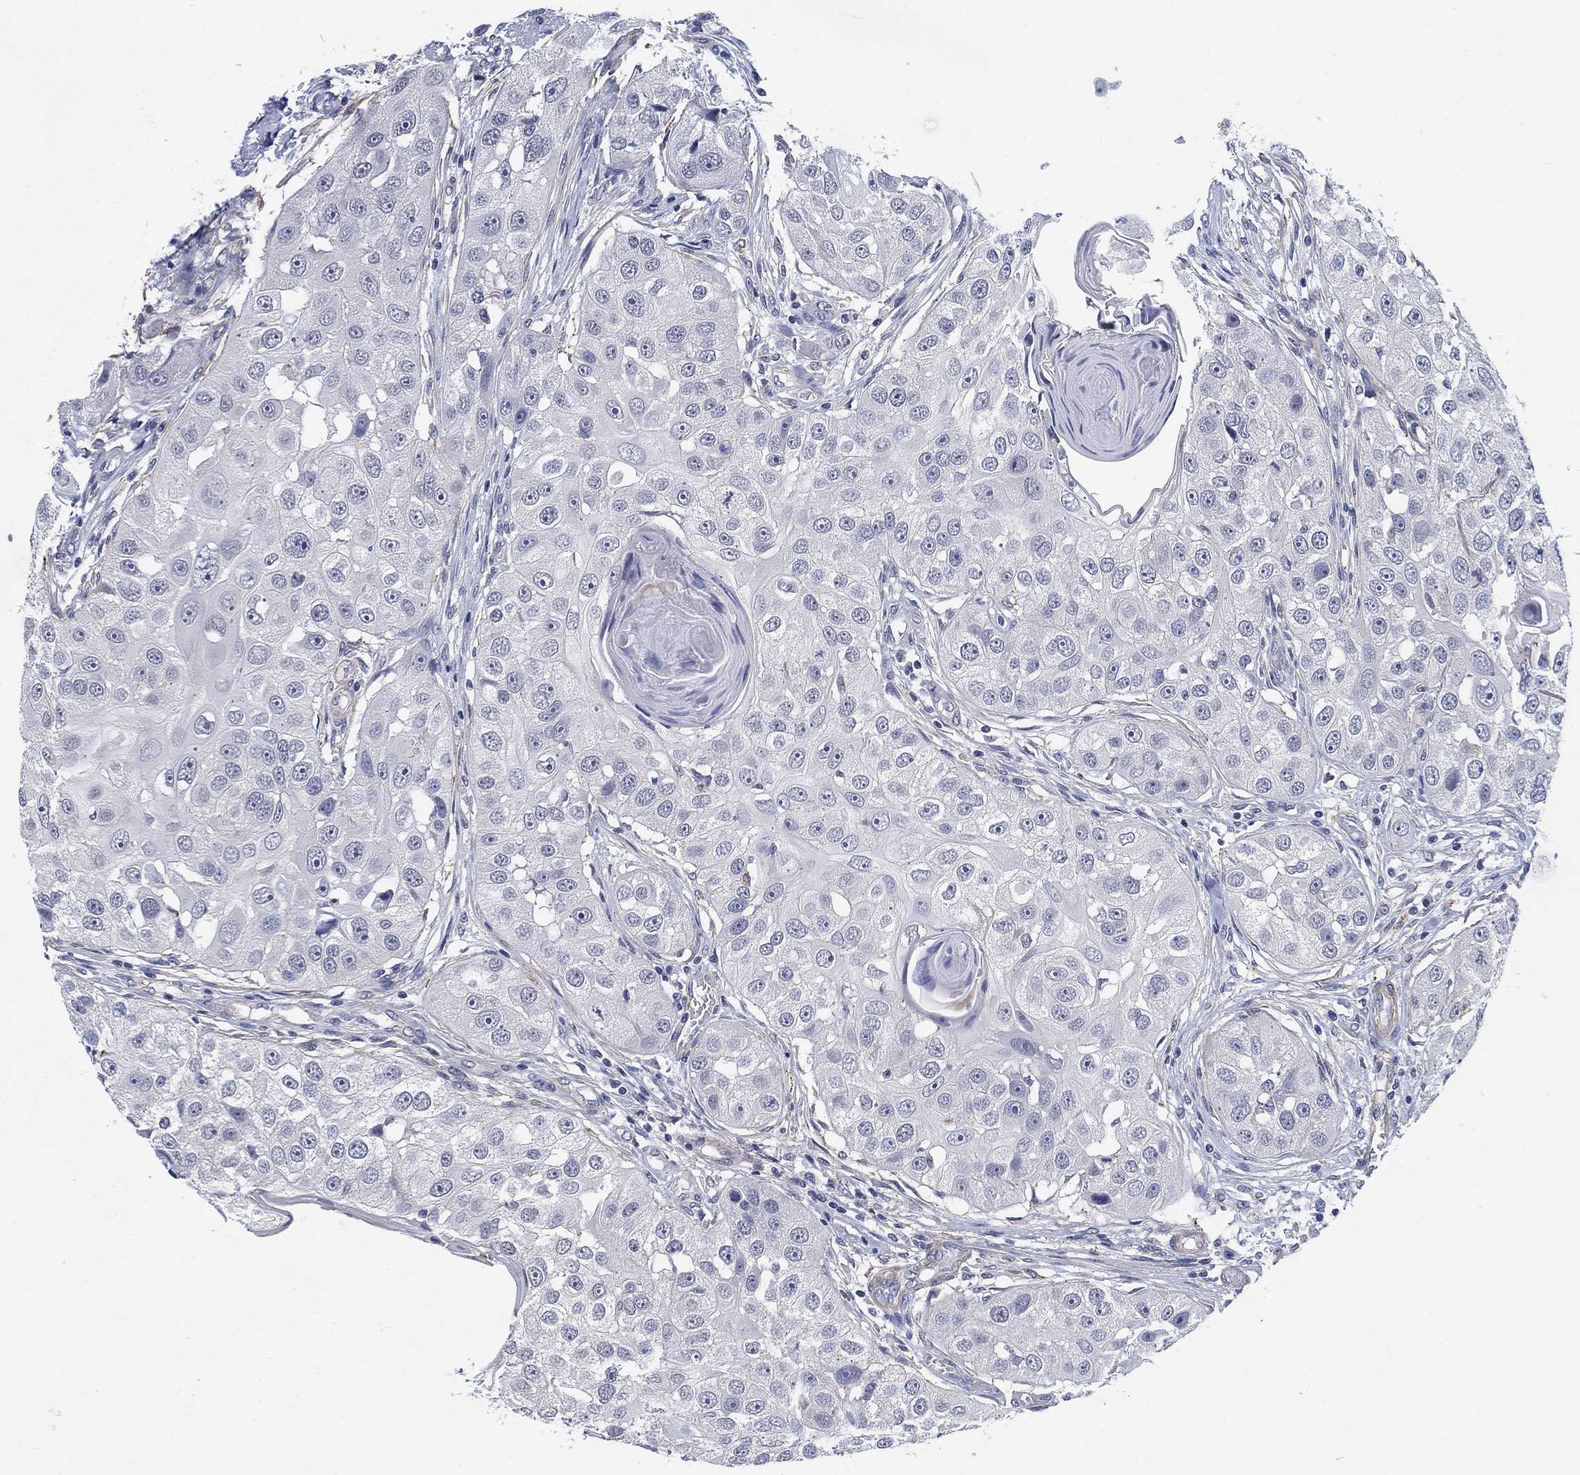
{"staining": {"intensity": "negative", "quantity": "none", "location": "none"}, "tissue": "head and neck cancer", "cell_type": "Tumor cells", "image_type": "cancer", "snomed": [{"axis": "morphology", "description": "Normal tissue, NOS"}, {"axis": "morphology", "description": "Squamous cell carcinoma, NOS"}, {"axis": "topography", "description": "Skeletal muscle"}, {"axis": "topography", "description": "Head-Neck"}], "caption": "There is no significant expression in tumor cells of head and neck cancer. (DAB immunohistochemistry (IHC) visualized using brightfield microscopy, high magnification).", "gene": "OTUB2", "patient": {"sex": "male", "age": 51}}